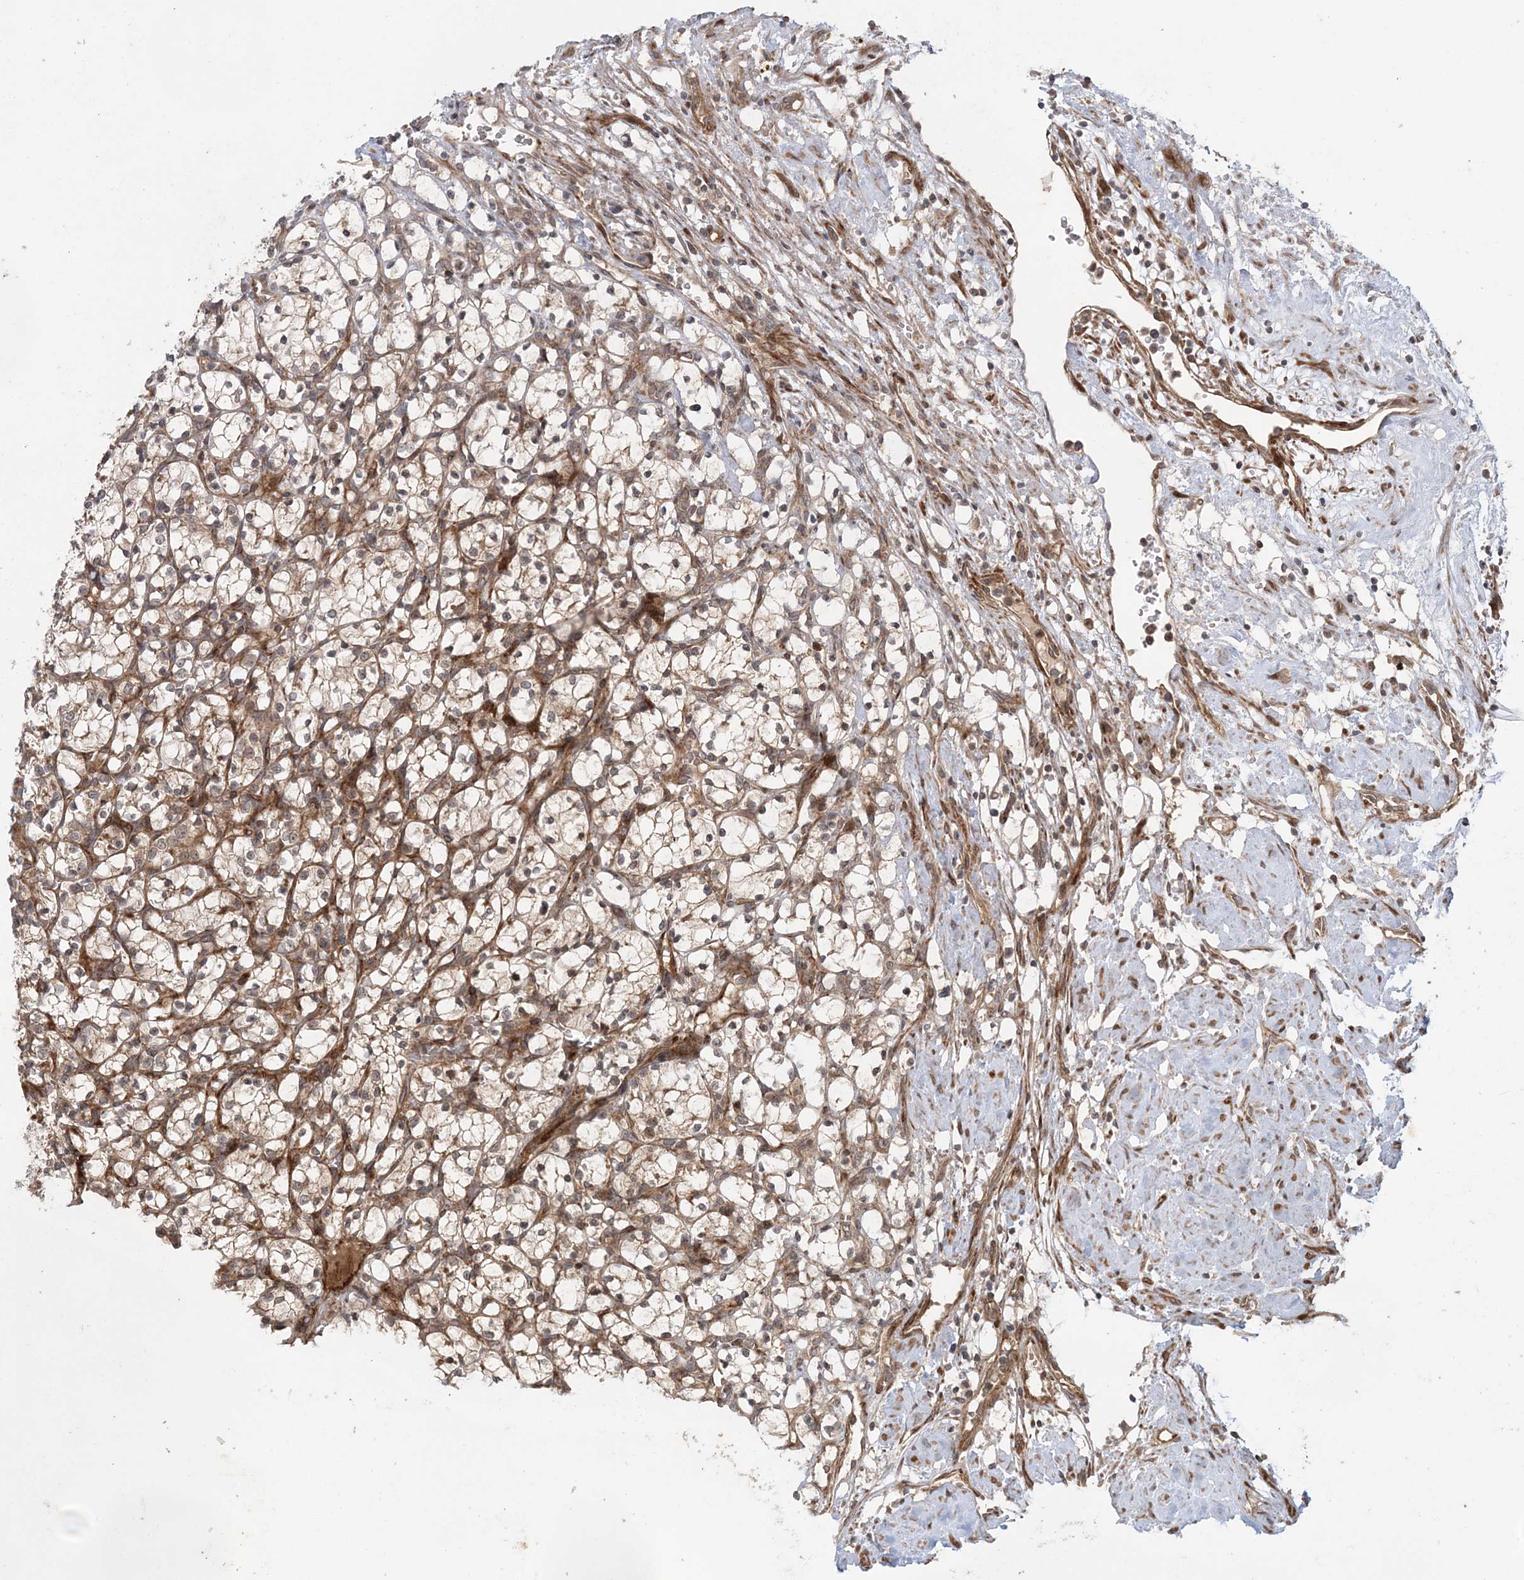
{"staining": {"intensity": "weak", "quantity": "25%-75%", "location": "cytoplasmic/membranous"}, "tissue": "renal cancer", "cell_type": "Tumor cells", "image_type": "cancer", "snomed": [{"axis": "morphology", "description": "Adenocarcinoma, NOS"}, {"axis": "topography", "description": "Kidney"}], "caption": "An immunohistochemistry (IHC) histopathology image of tumor tissue is shown. Protein staining in brown shows weak cytoplasmic/membranous positivity in renal cancer within tumor cells. (brown staining indicates protein expression, while blue staining denotes nuclei).", "gene": "UBTD2", "patient": {"sex": "female", "age": 69}}